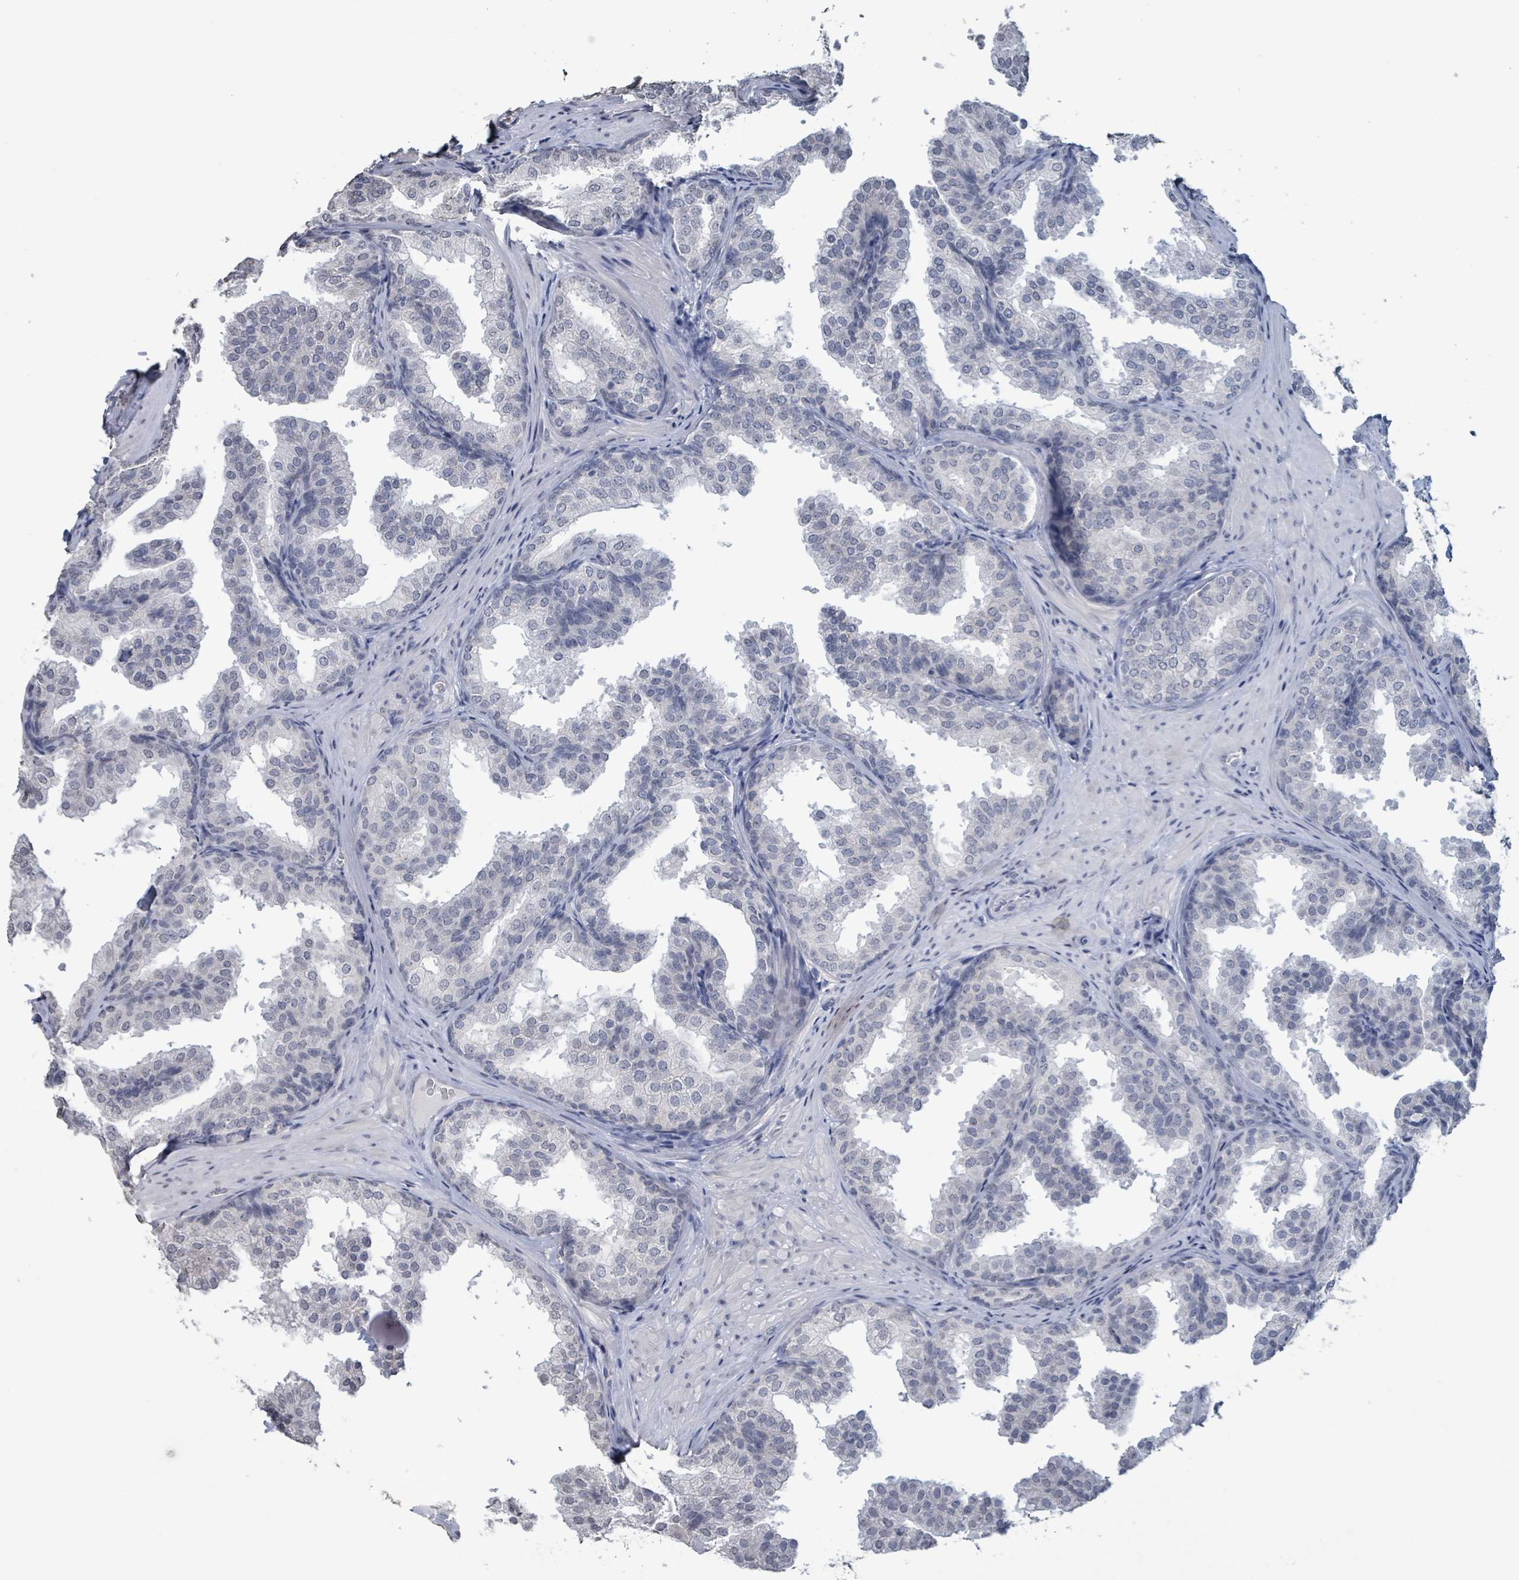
{"staining": {"intensity": "negative", "quantity": "none", "location": "none"}, "tissue": "prostate", "cell_type": "Glandular cells", "image_type": "normal", "snomed": [{"axis": "morphology", "description": "Normal tissue, NOS"}, {"axis": "topography", "description": "Prostate"}], "caption": "The IHC micrograph has no significant staining in glandular cells of prostate. (DAB (3,3'-diaminobenzidine) IHC with hematoxylin counter stain).", "gene": "CA9", "patient": {"sex": "male", "age": 37}}